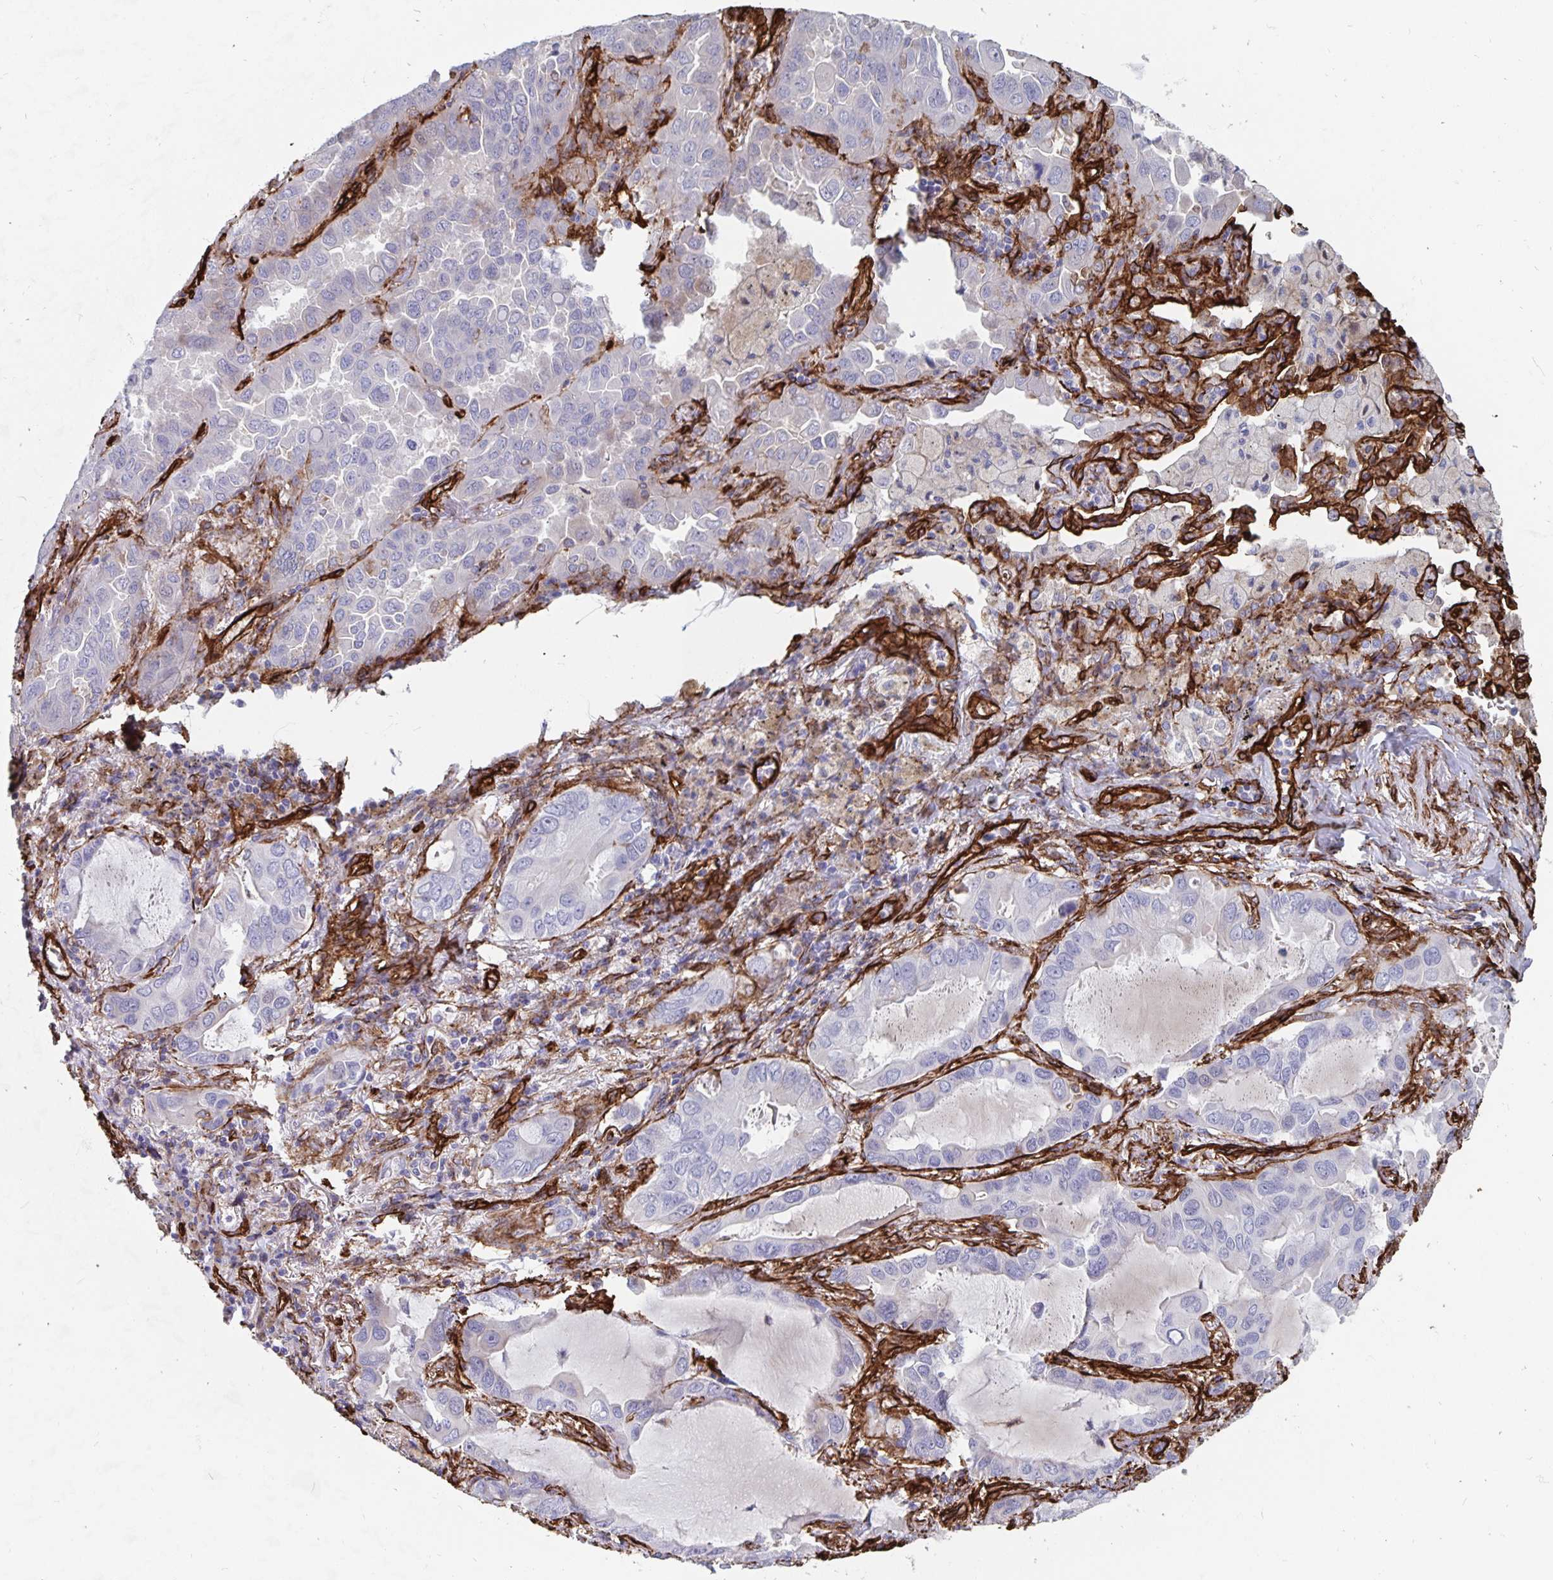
{"staining": {"intensity": "negative", "quantity": "none", "location": "none"}, "tissue": "lung cancer", "cell_type": "Tumor cells", "image_type": "cancer", "snomed": [{"axis": "morphology", "description": "Adenocarcinoma, NOS"}, {"axis": "topography", "description": "Lung"}], "caption": "This histopathology image is of lung cancer (adenocarcinoma) stained with immunohistochemistry (IHC) to label a protein in brown with the nuclei are counter-stained blue. There is no positivity in tumor cells.", "gene": "DCHS2", "patient": {"sex": "male", "age": 64}}